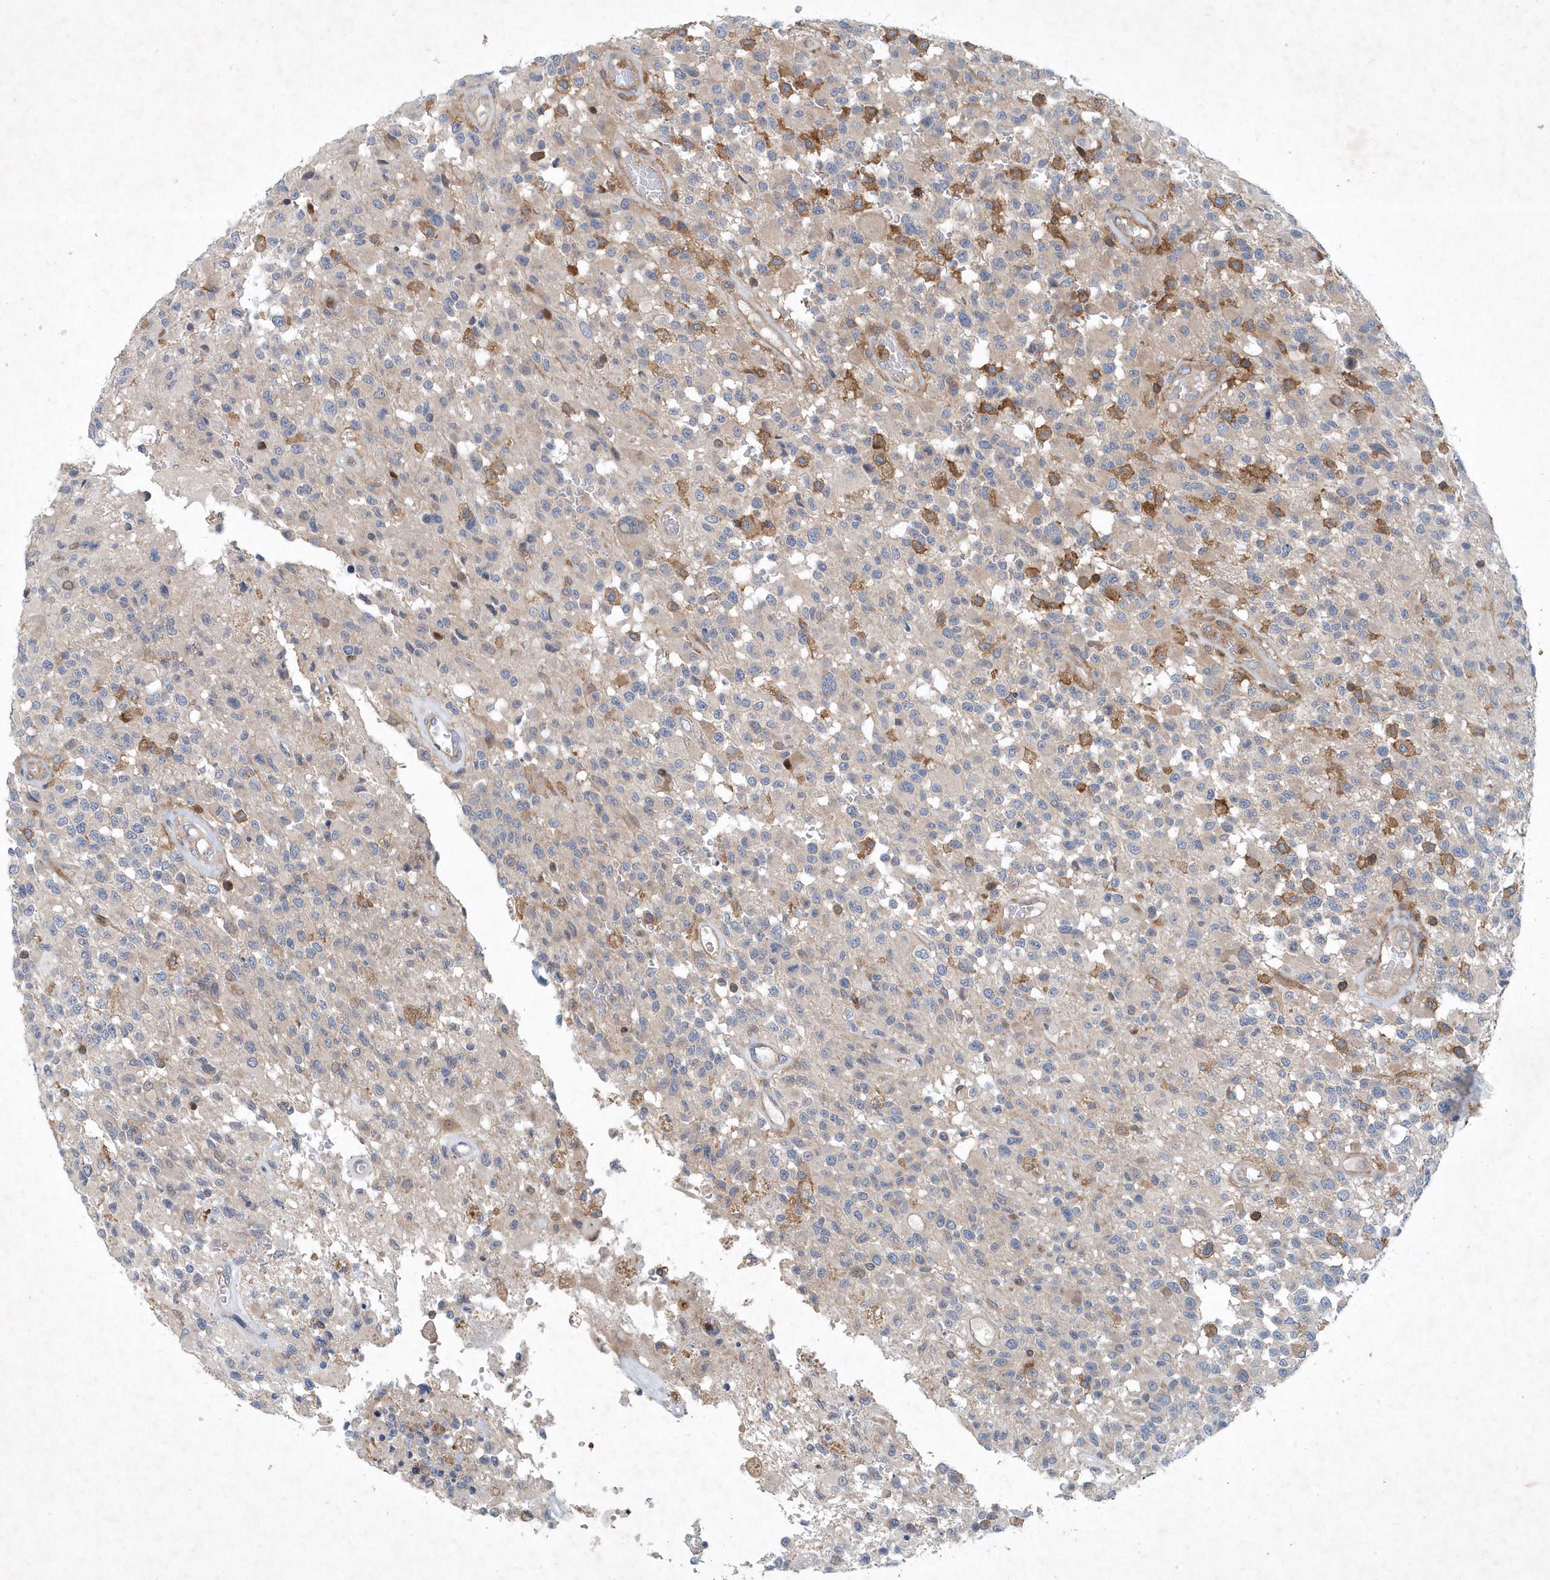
{"staining": {"intensity": "negative", "quantity": "none", "location": "none"}, "tissue": "glioma", "cell_type": "Tumor cells", "image_type": "cancer", "snomed": [{"axis": "morphology", "description": "Glioma, malignant, High grade"}, {"axis": "morphology", "description": "Glioblastoma, NOS"}, {"axis": "topography", "description": "Brain"}], "caption": "This is a micrograph of IHC staining of glioblastoma, which shows no positivity in tumor cells.", "gene": "P2RY10", "patient": {"sex": "male", "age": 60}}